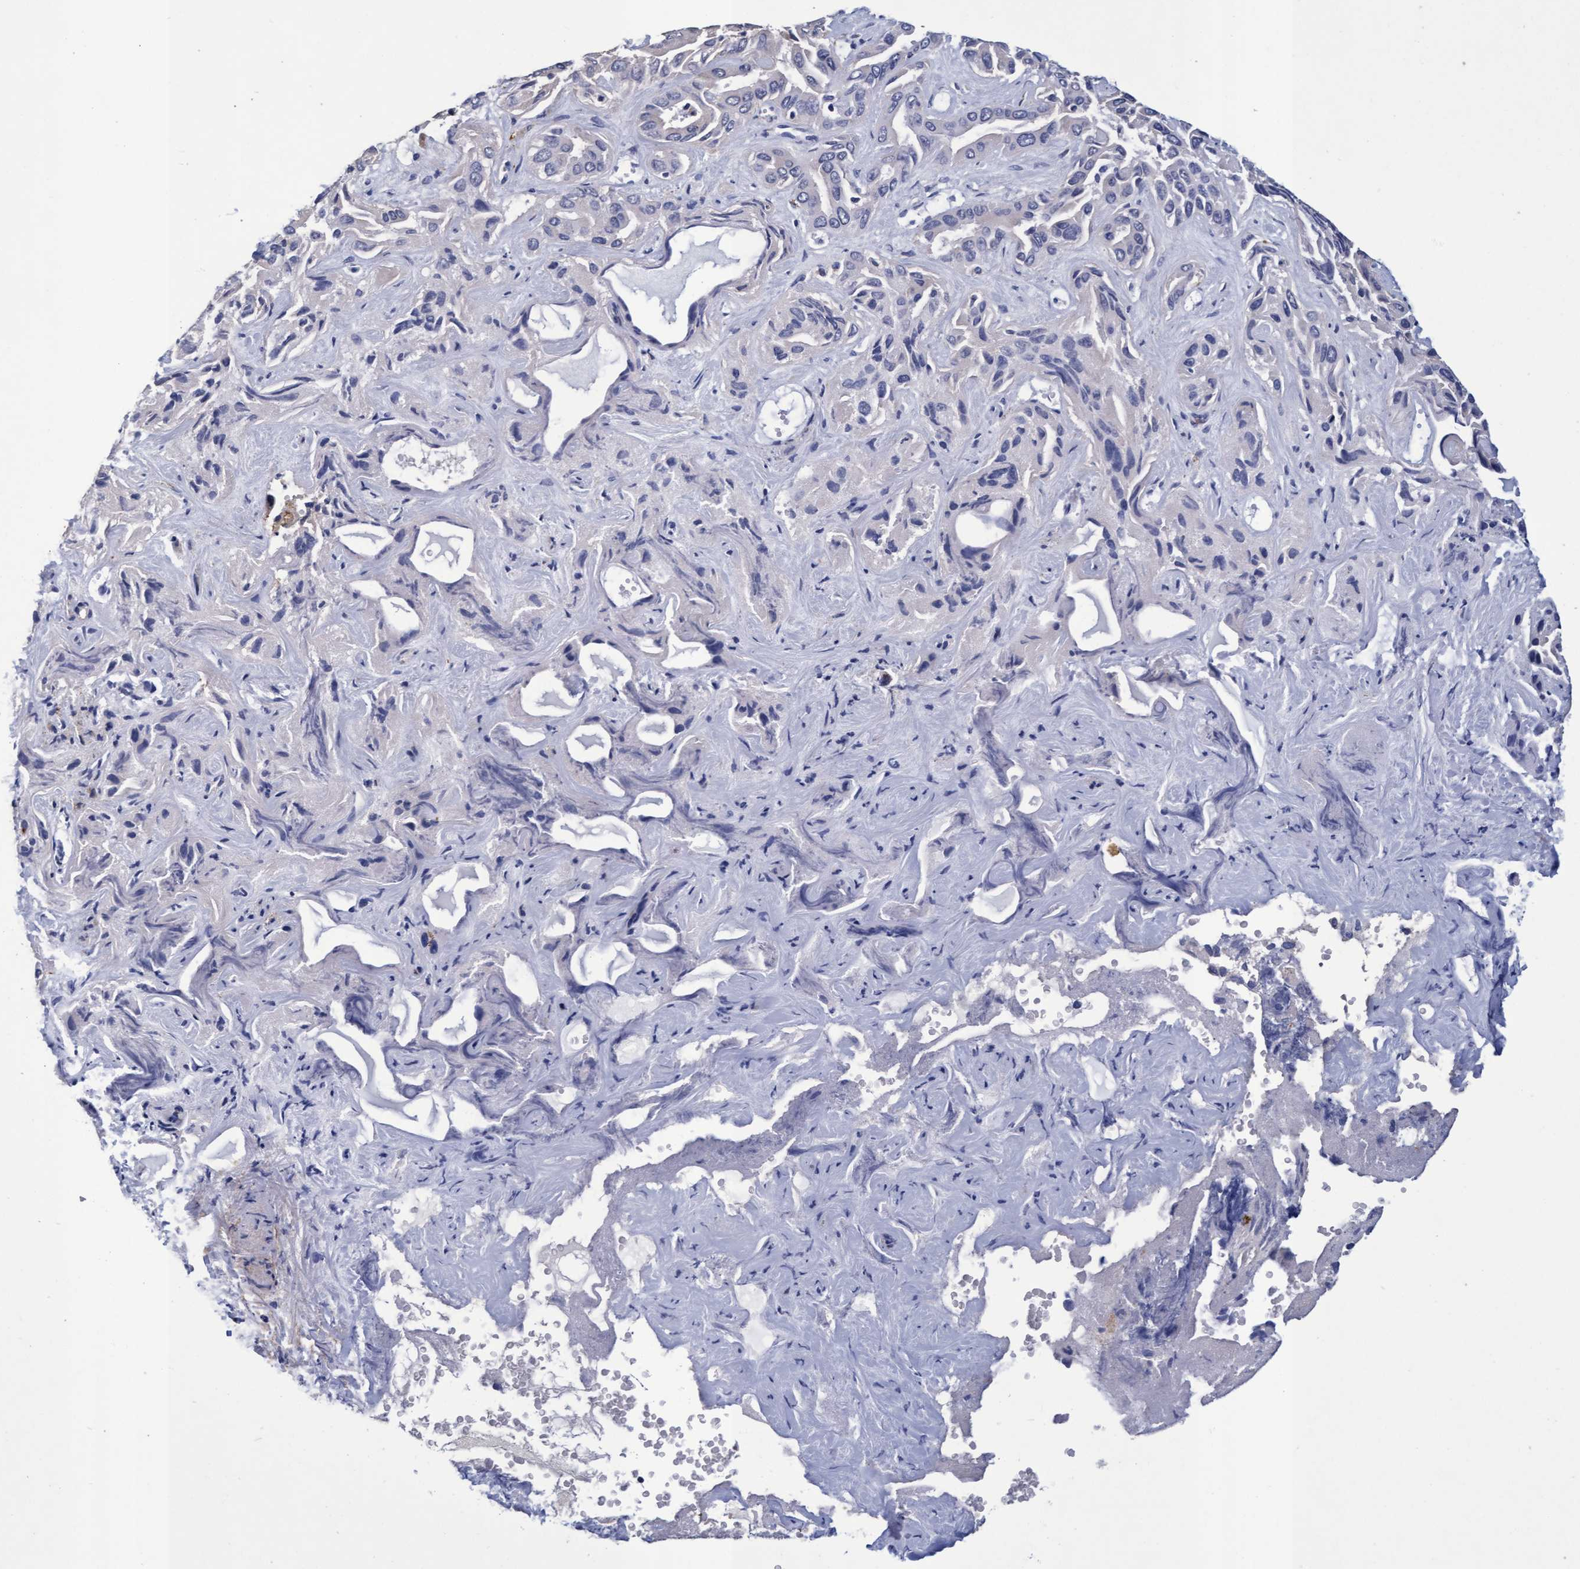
{"staining": {"intensity": "negative", "quantity": "none", "location": "none"}, "tissue": "liver cancer", "cell_type": "Tumor cells", "image_type": "cancer", "snomed": [{"axis": "morphology", "description": "Cholangiocarcinoma"}, {"axis": "topography", "description": "Liver"}], "caption": "The IHC histopathology image has no significant positivity in tumor cells of liver cancer tissue.", "gene": "CPQ", "patient": {"sex": "female", "age": 52}}